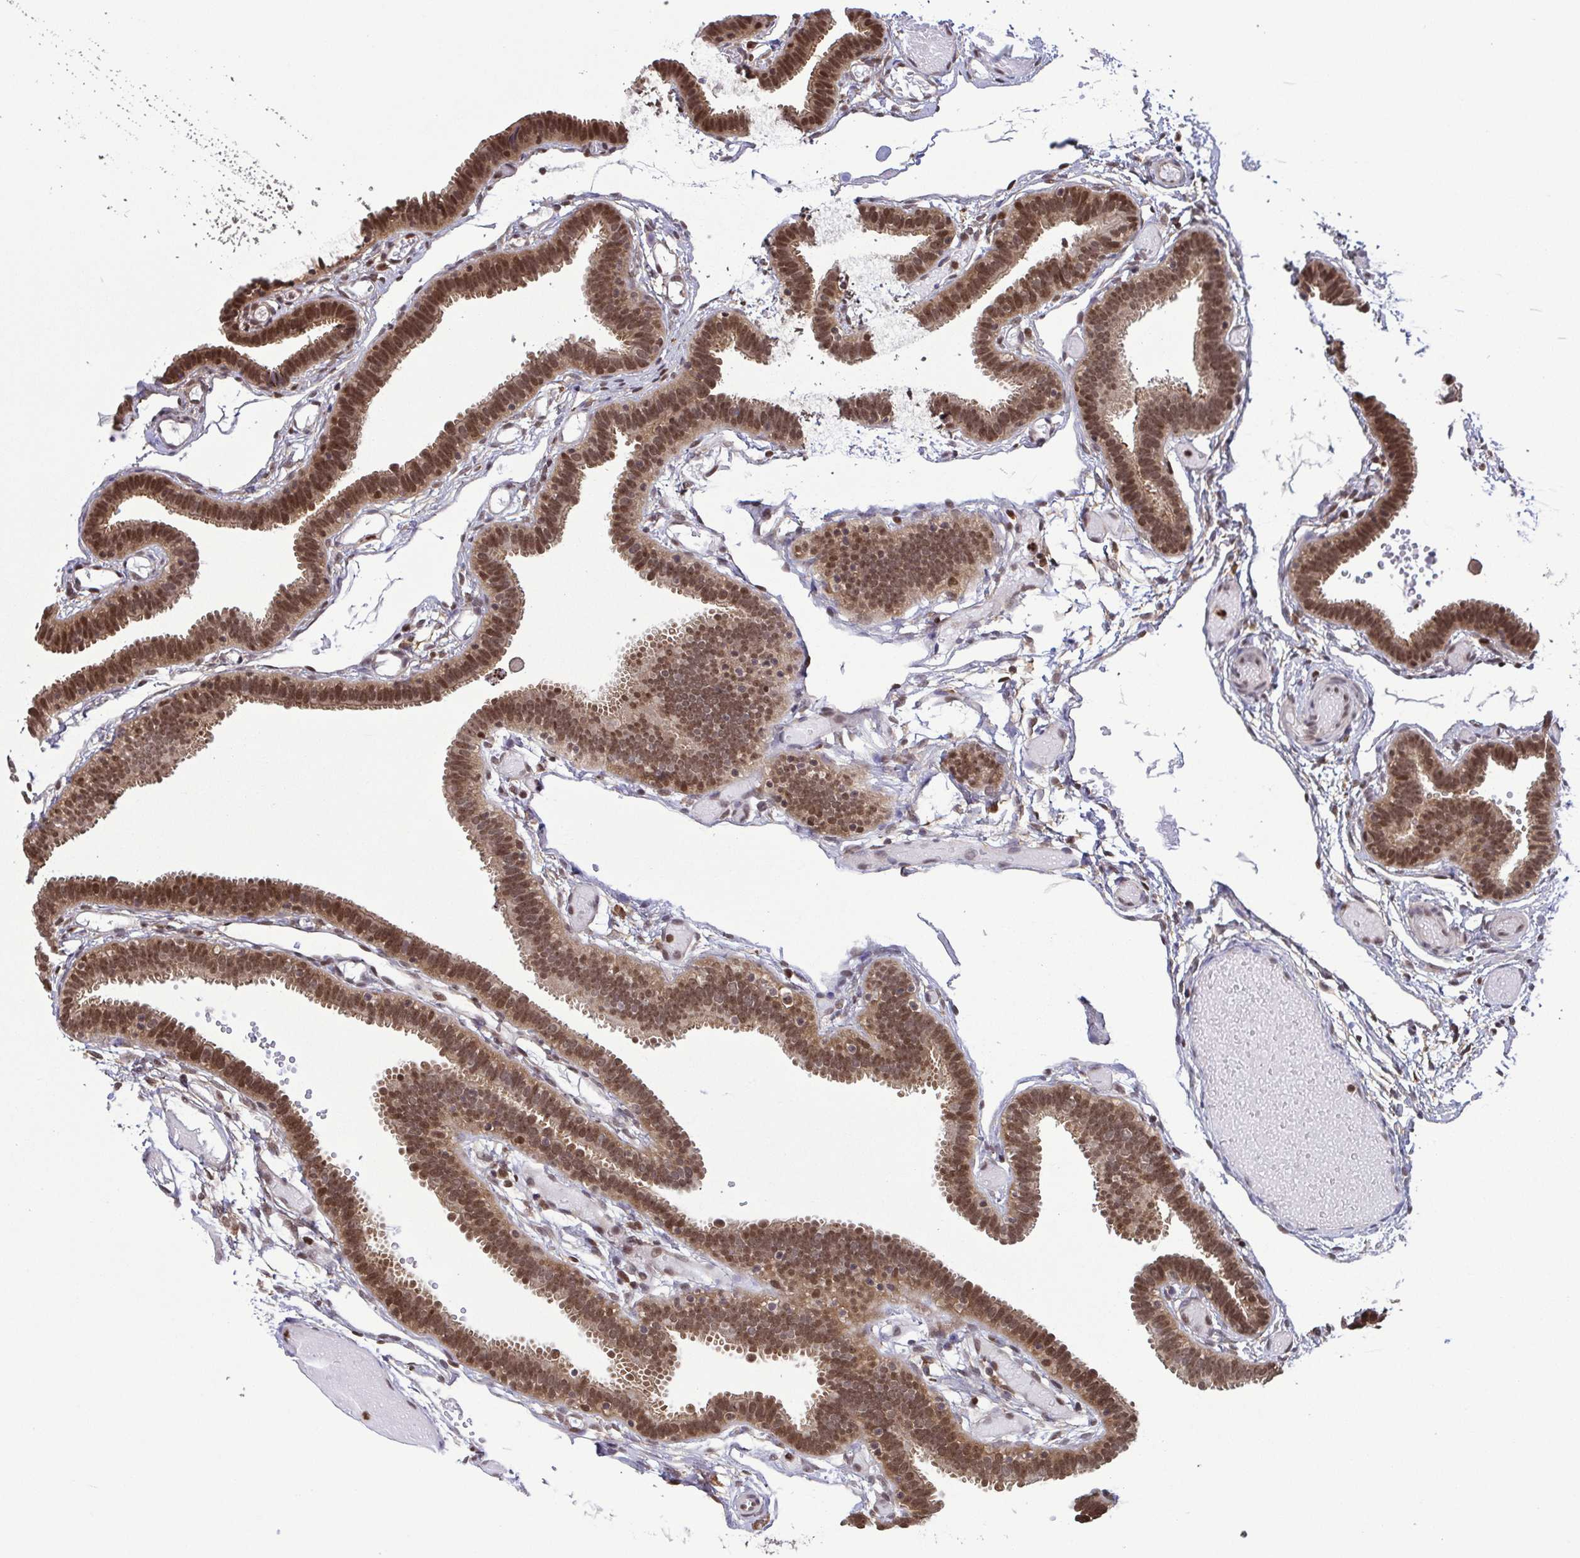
{"staining": {"intensity": "moderate", "quantity": ">75%", "location": "cytoplasmic/membranous,nuclear"}, "tissue": "fallopian tube", "cell_type": "Glandular cells", "image_type": "normal", "snomed": [{"axis": "morphology", "description": "Normal tissue, NOS"}, {"axis": "topography", "description": "Fallopian tube"}], "caption": "Immunohistochemistry (IHC) photomicrograph of unremarkable fallopian tube stained for a protein (brown), which exhibits medium levels of moderate cytoplasmic/membranous,nuclear staining in approximately >75% of glandular cells.", "gene": "CHMP1B", "patient": {"sex": "female", "age": 37}}